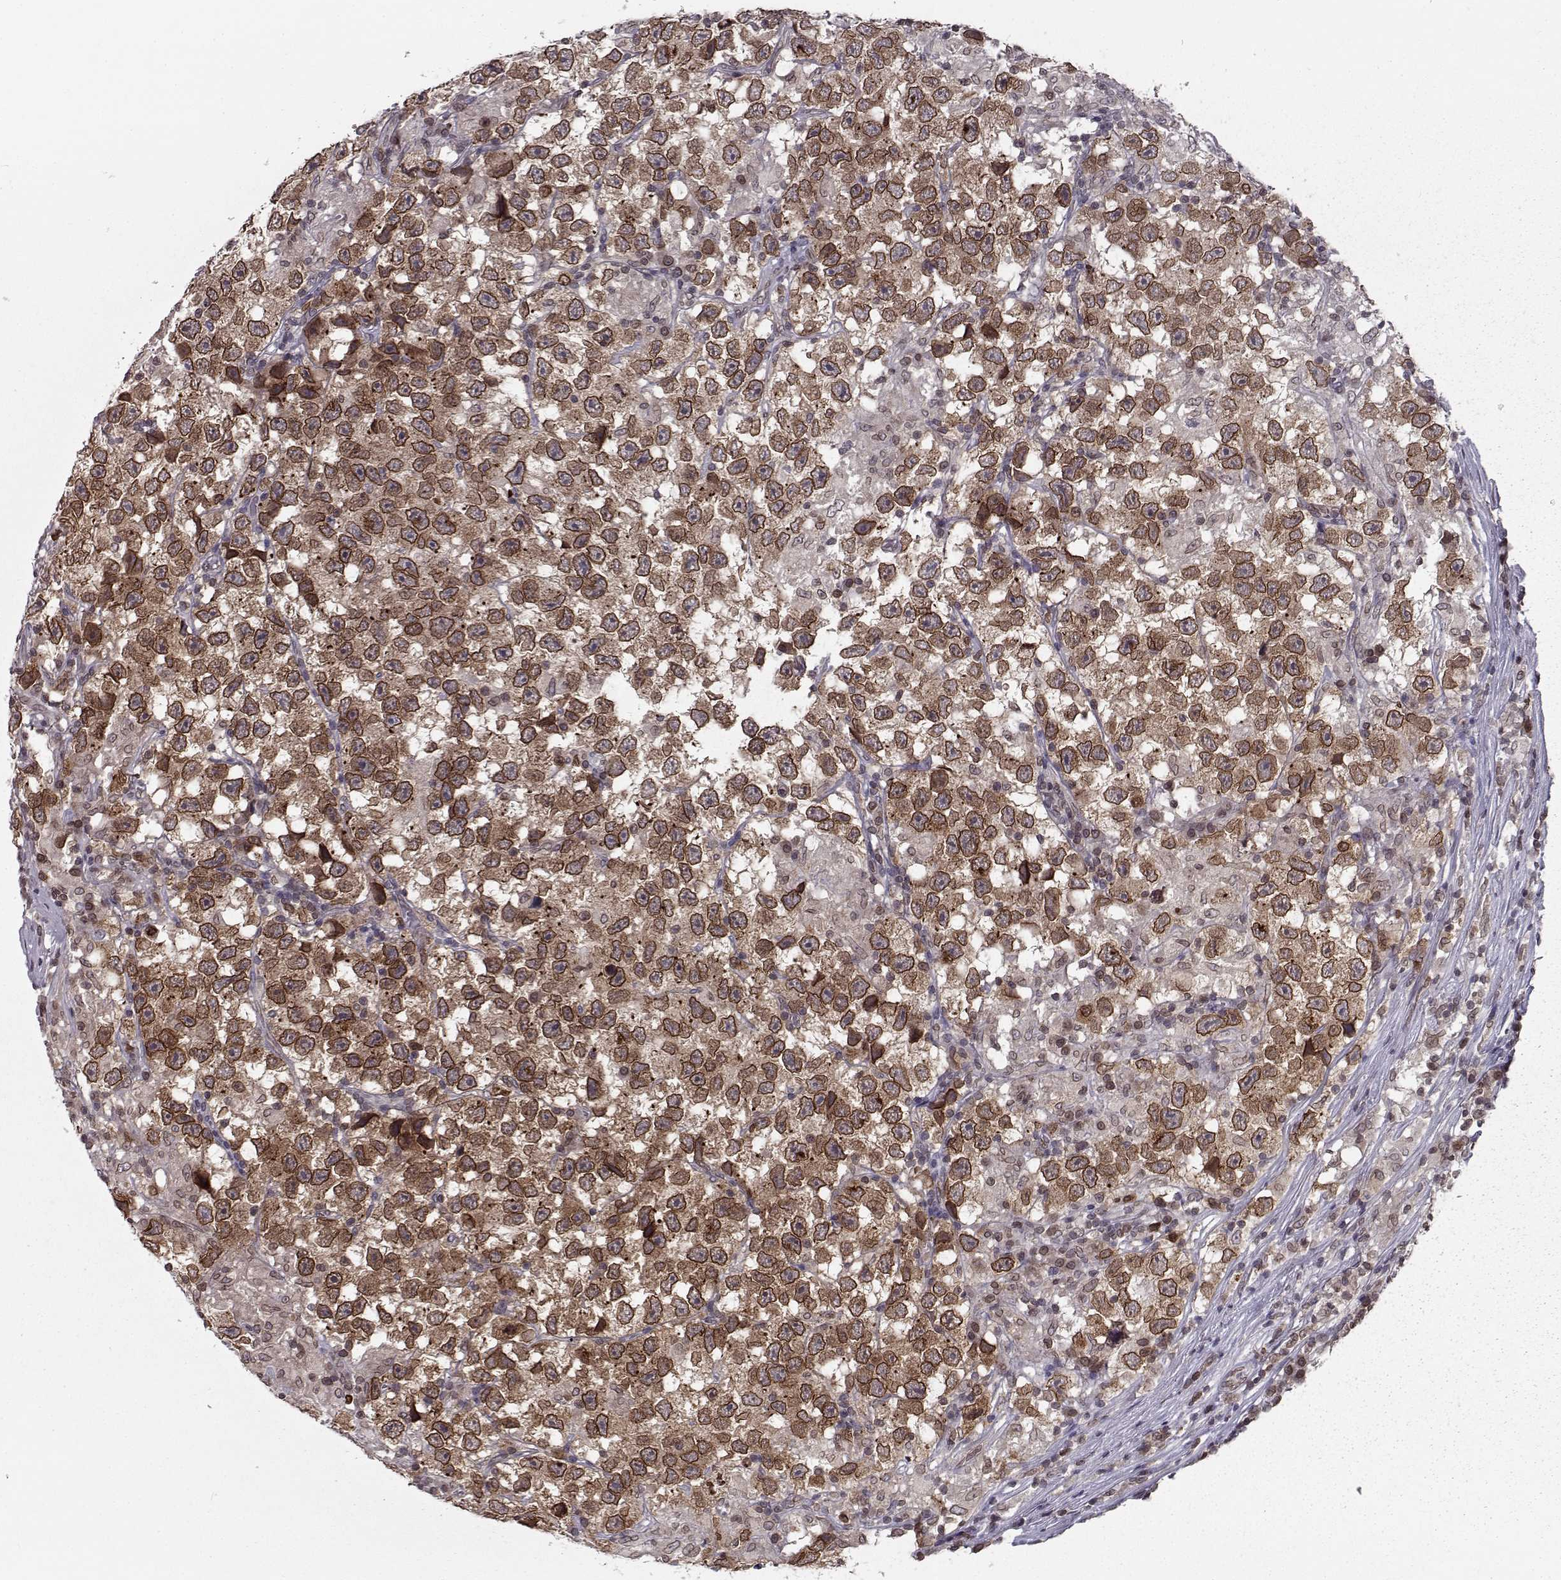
{"staining": {"intensity": "strong", "quantity": ">75%", "location": "cytoplasmic/membranous,nuclear"}, "tissue": "testis cancer", "cell_type": "Tumor cells", "image_type": "cancer", "snomed": [{"axis": "morphology", "description": "Seminoma, NOS"}, {"axis": "topography", "description": "Testis"}], "caption": "Human testis cancer (seminoma) stained with a protein marker reveals strong staining in tumor cells.", "gene": "NUP37", "patient": {"sex": "male", "age": 26}}